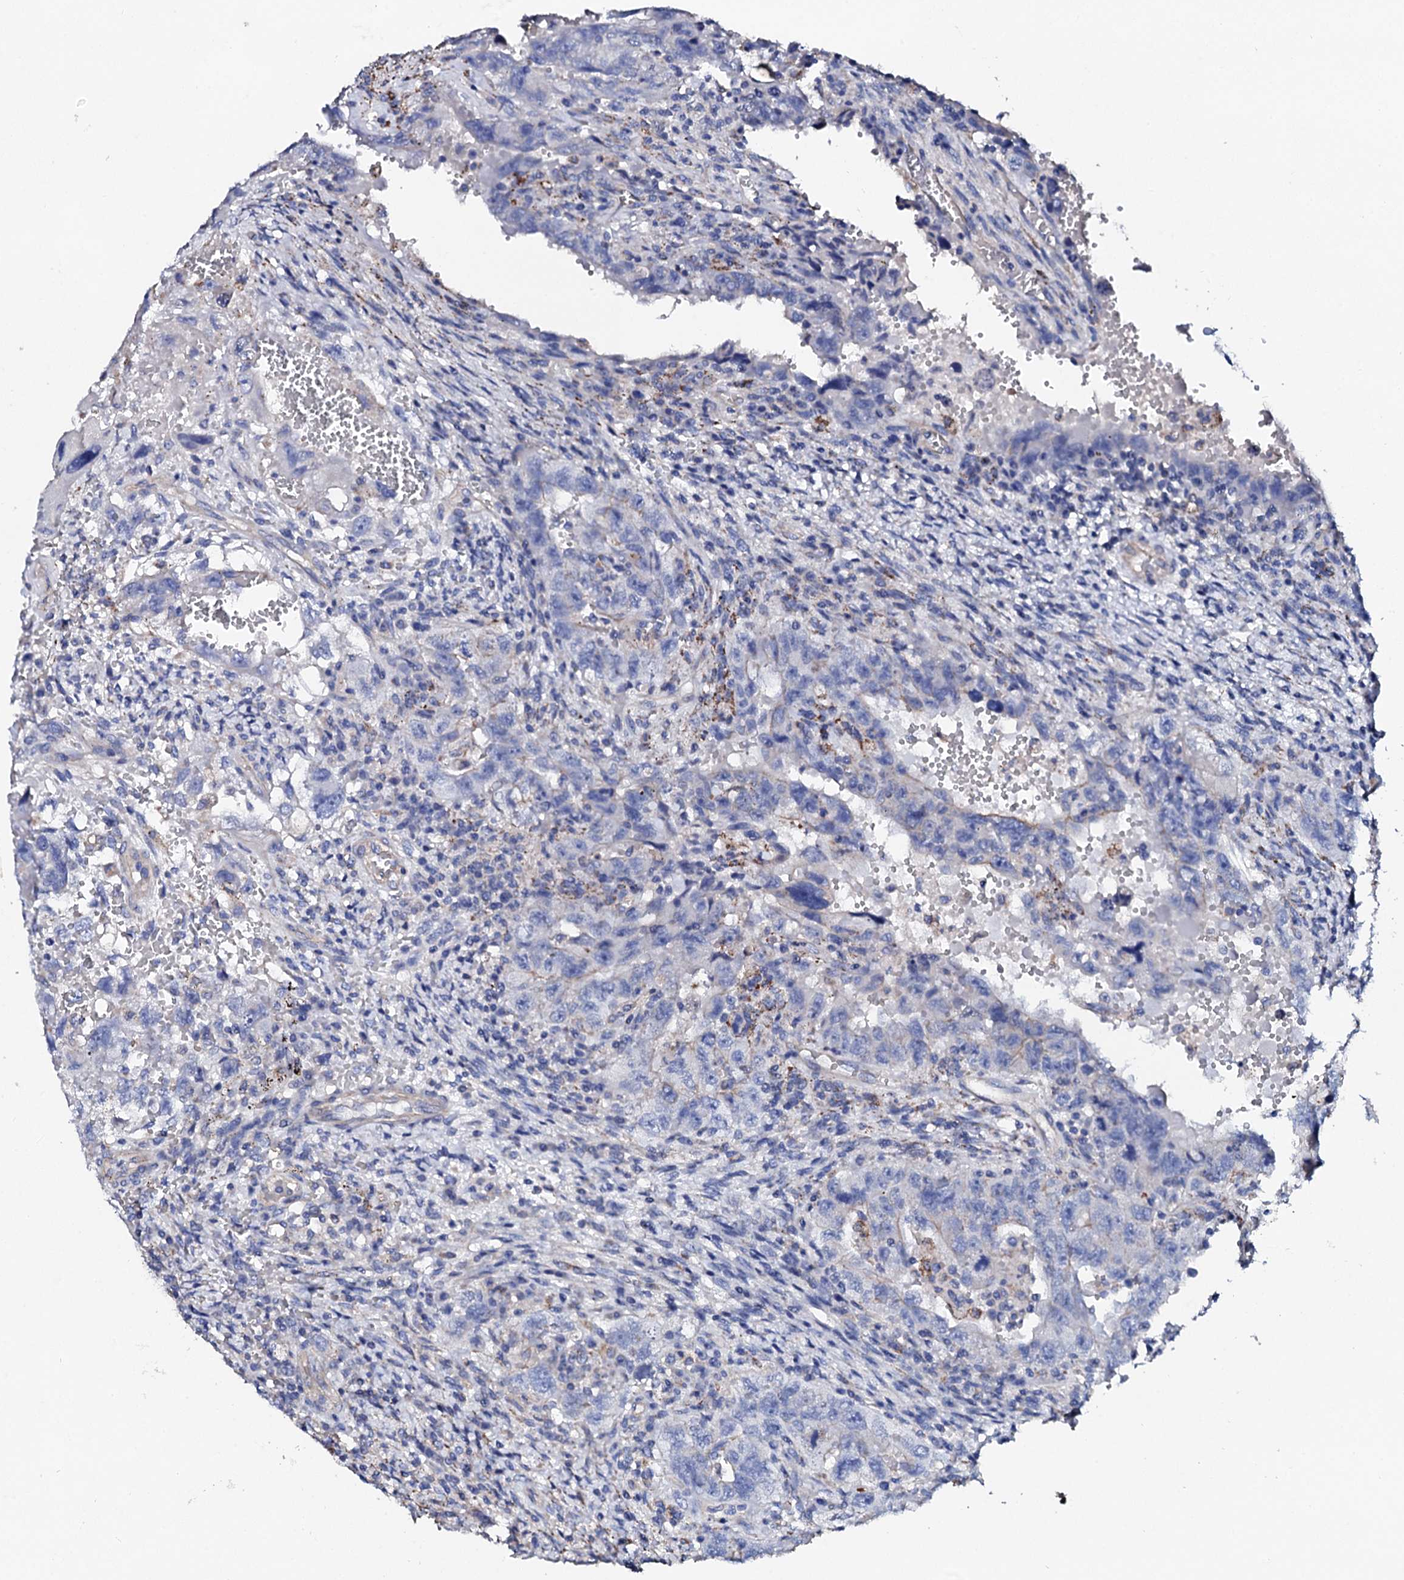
{"staining": {"intensity": "negative", "quantity": "none", "location": "none"}, "tissue": "testis cancer", "cell_type": "Tumor cells", "image_type": "cancer", "snomed": [{"axis": "morphology", "description": "Carcinoma, Embryonal, NOS"}, {"axis": "topography", "description": "Testis"}], "caption": "High power microscopy photomicrograph of an immunohistochemistry histopathology image of testis cancer (embryonal carcinoma), revealing no significant positivity in tumor cells.", "gene": "KLHL32", "patient": {"sex": "male", "age": 26}}